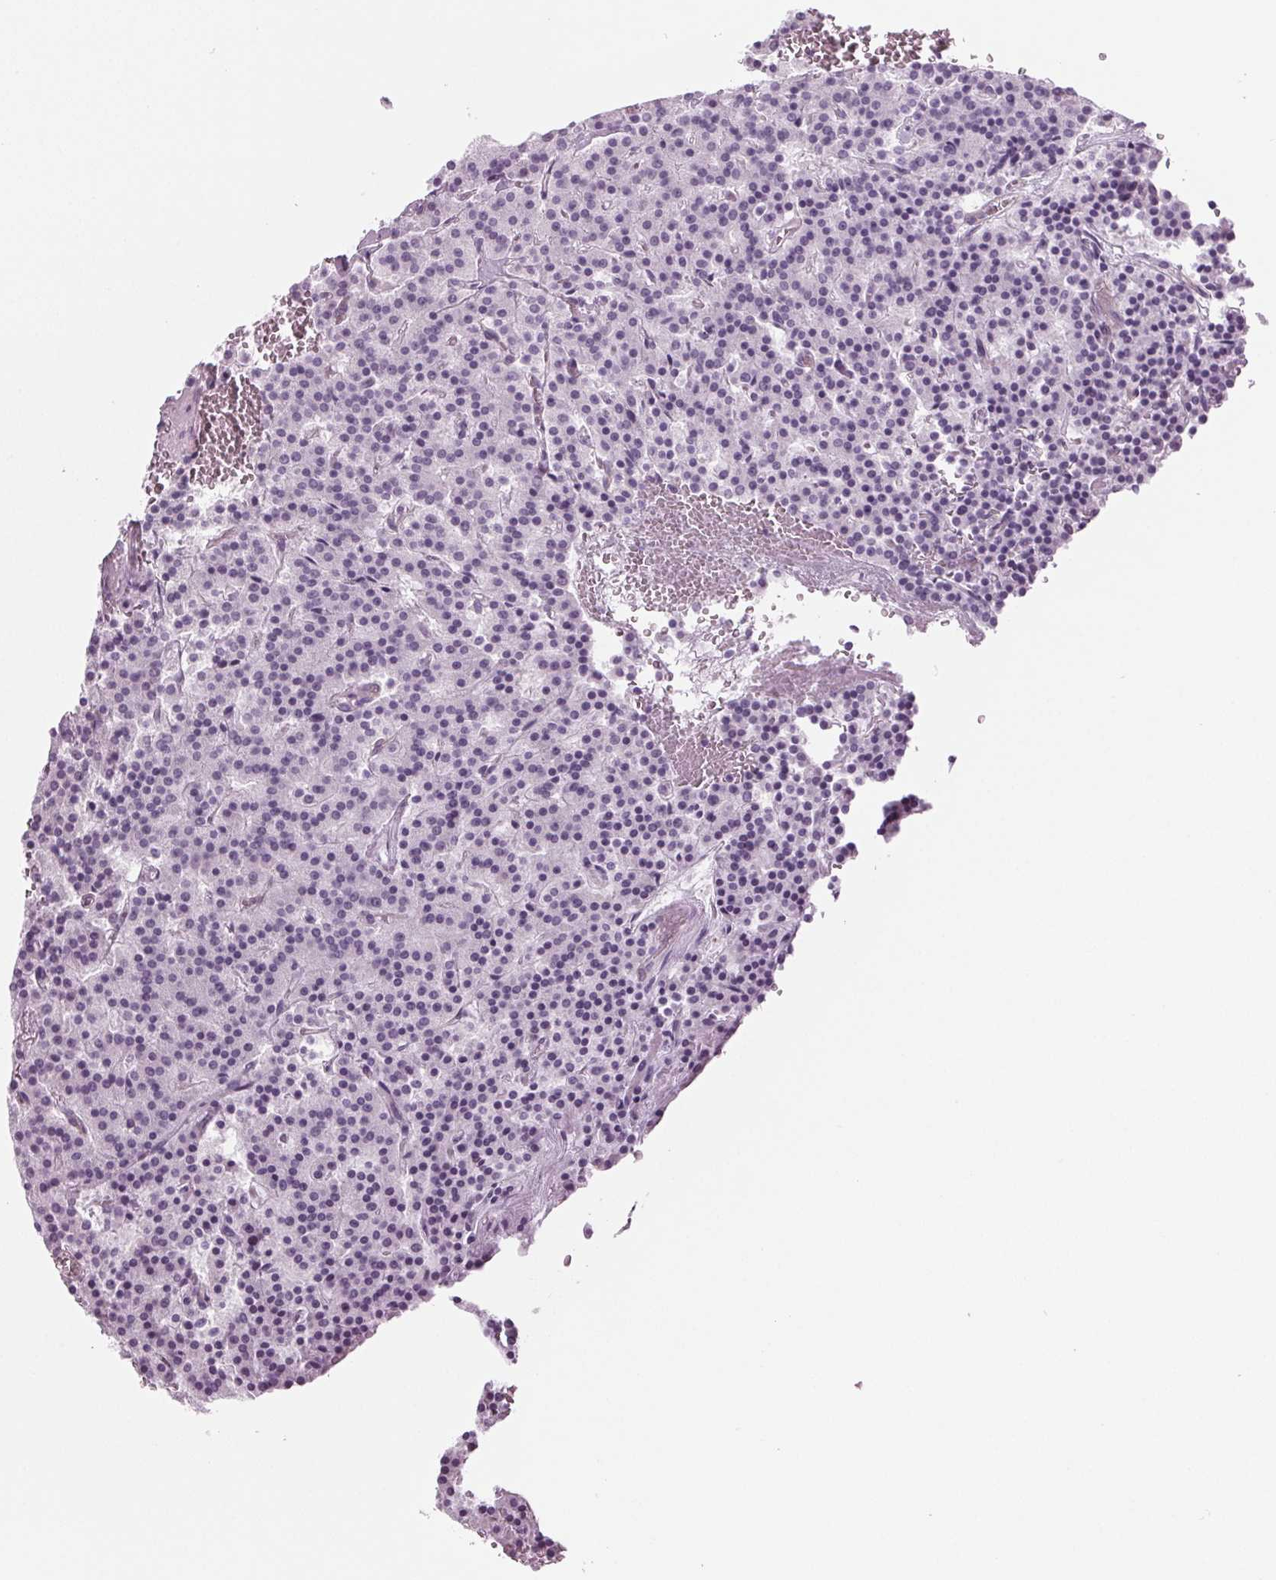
{"staining": {"intensity": "negative", "quantity": "none", "location": "none"}, "tissue": "carcinoid", "cell_type": "Tumor cells", "image_type": "cancer", "snomed": [{"axis": "morphology", "description": "Carcinoid, malignant, NOS"}, {"axis": "topography", "description": "Lung"}], "caption": "This is an IHC photomicrograph of human malignant carcinoid. There is no staining in tumor cells.", "gene": "BHLHE22", "patient": {"sex": "male", "age": 70}}